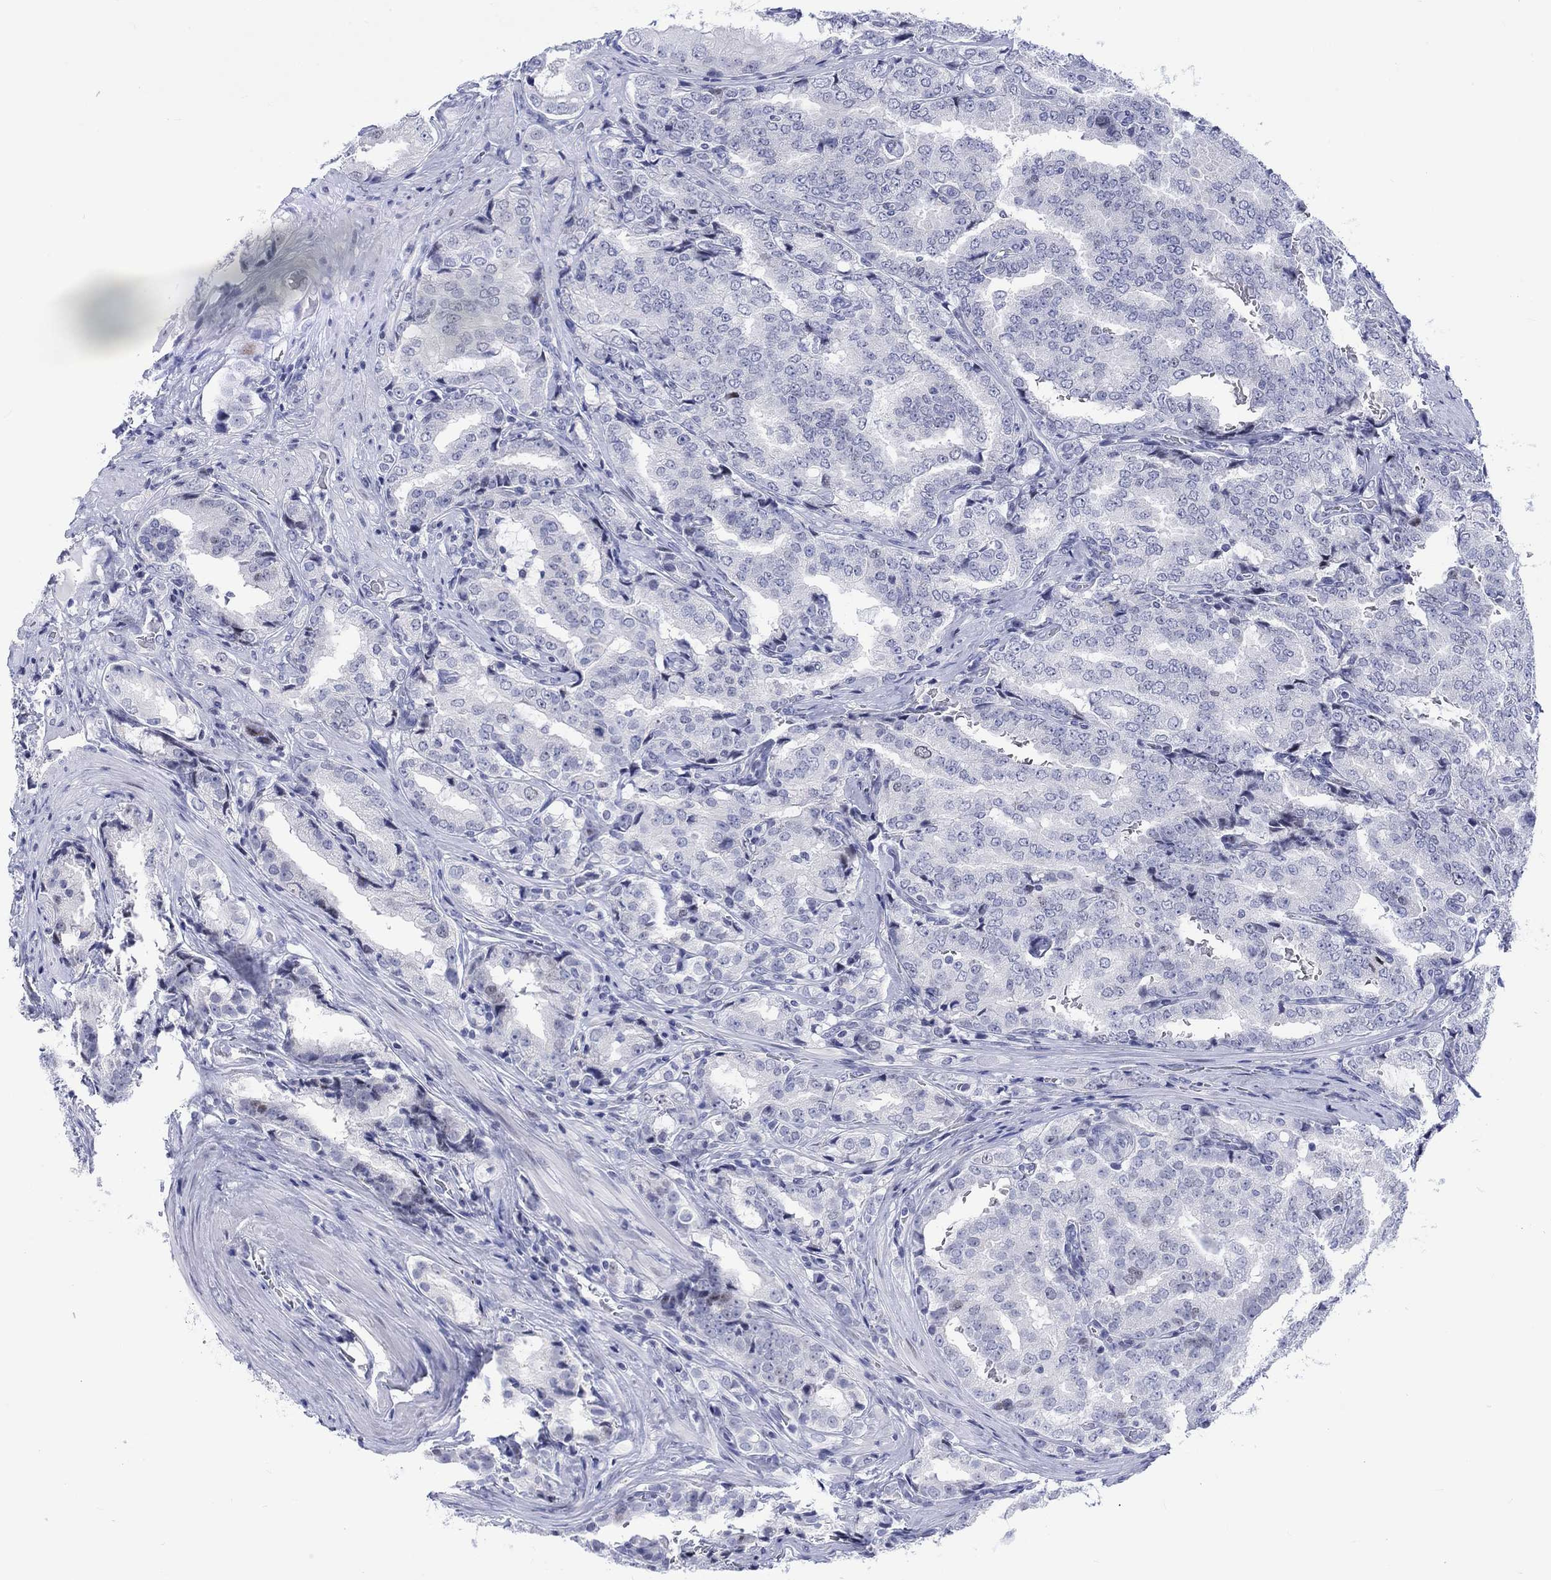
{"staining": {"intensity": "negative", "quantity": "none", "location": "none"}, "tissue": "prostate cancer", "cell_type": "Tumor cells", "image_type": "cancer", "snomed": [{"axis": "morphology", "description": "Adenocarcinoma, NOS"}, {"axis": "topography", "description": "Prostate"}], "caption": "Prostate adenocarcinoma stained for a protein using immunohistochemistry (IHC) exhibits no expression tumor cells.", "gene": "CDCA2", "patient": {"sex": "male", "age": 65}}